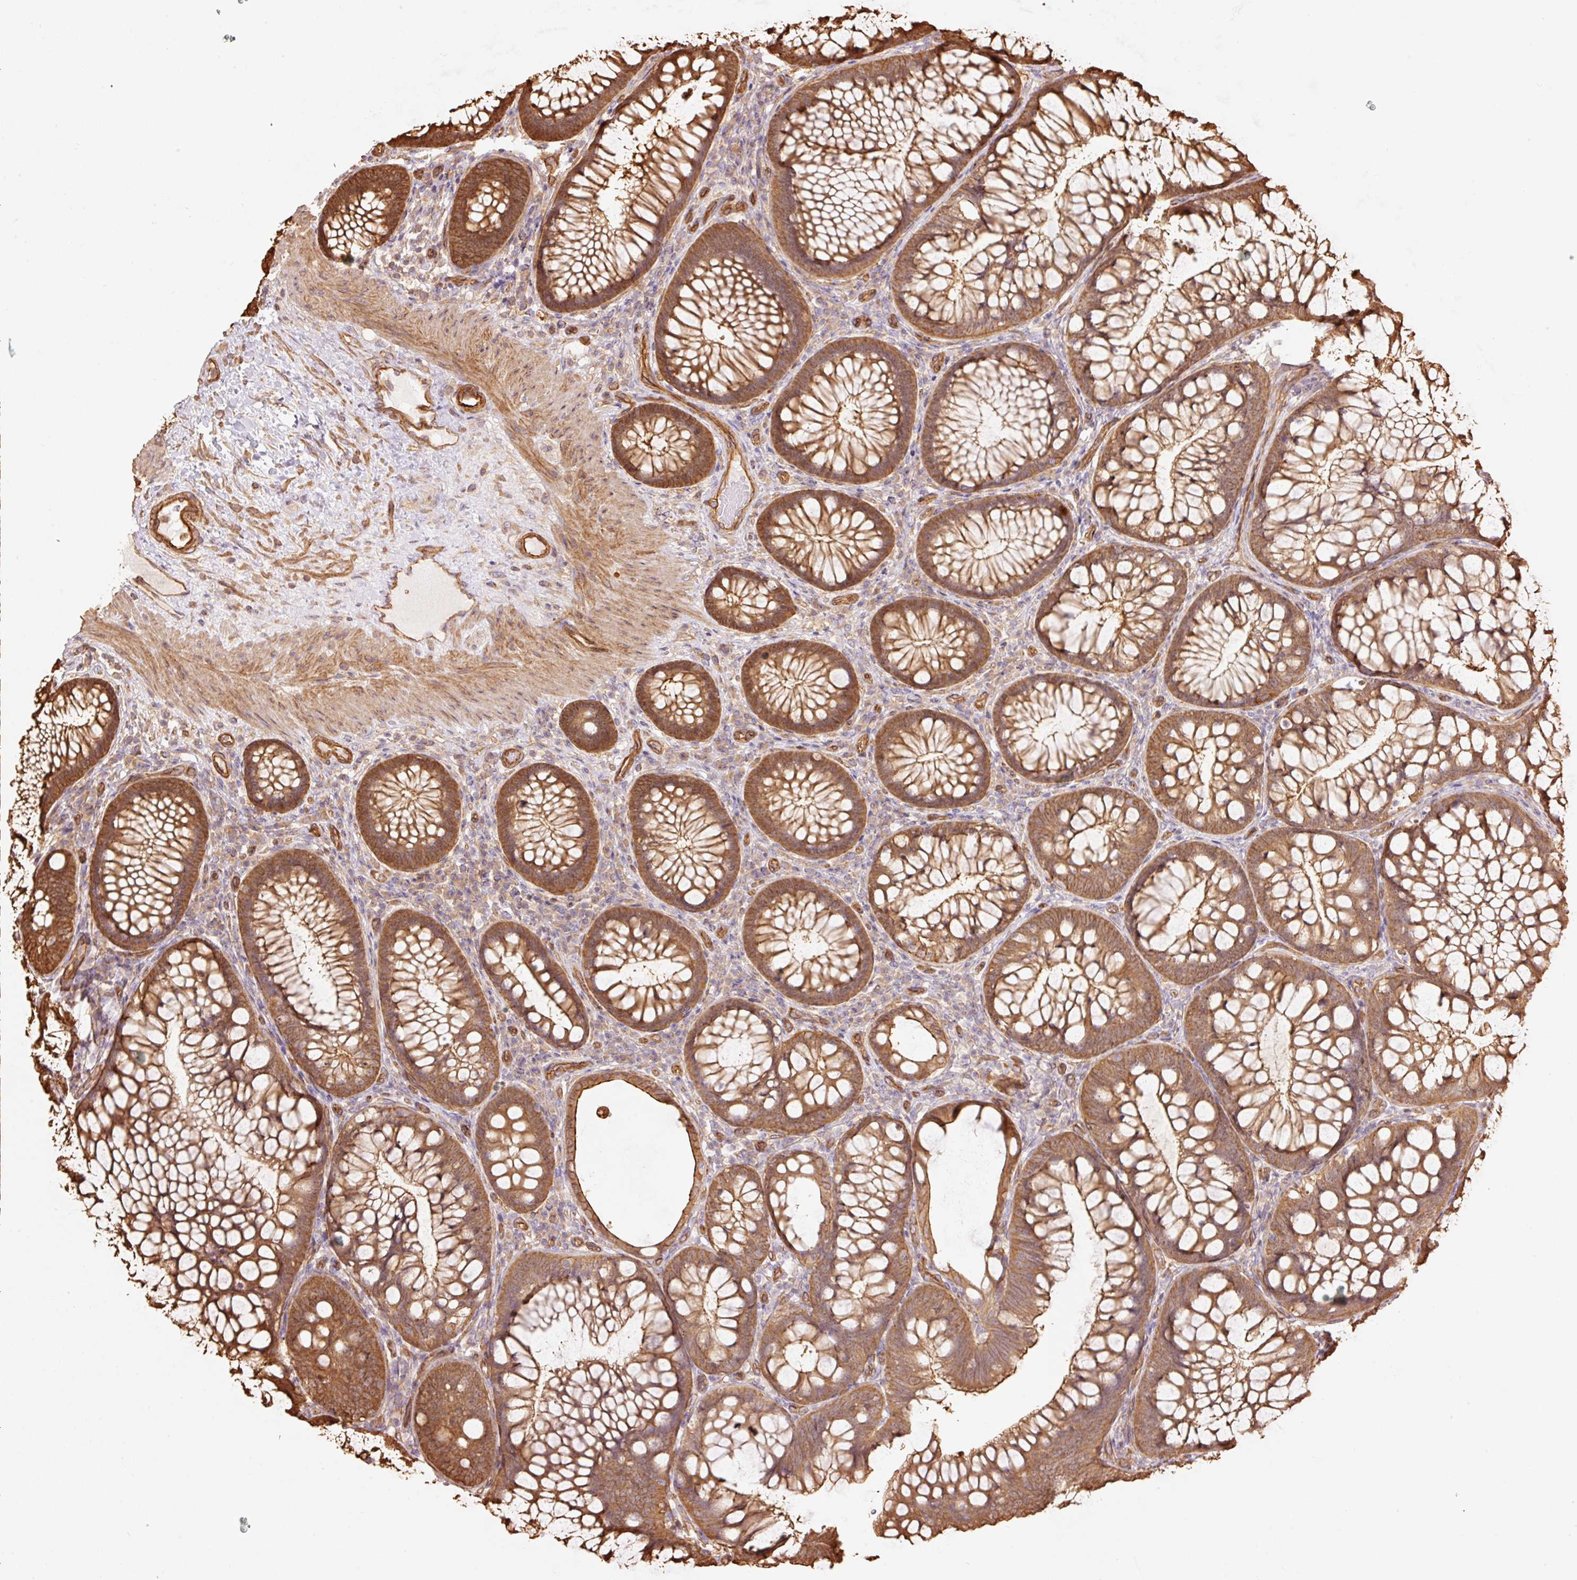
{"staining": {"intensity": "strong", "quantity": ">75%", "location": "cytoplasmic/membranous"}, "tissue": "colon", "cell_type": "Endothelial cells", "image_type": "normal", "snomed": [{"axis": "morphology", "description": "Normal tissue, NOS"}, {"axis": "morphology", "description": "Adenoma, NOS"}, {"axis": "topography", "description": "Soft tissue"}, {"axis": "topography", "description": "Colon"}], "caption": "The micrograph demonstrates immunohistochemical staining of benign colon. There is strong cytoplasmic/membranous staining is identified in approximately >75% of endothelial cells.", "gene": "PPP1R1B", "patient": {"sex": "male", "age": 47}}